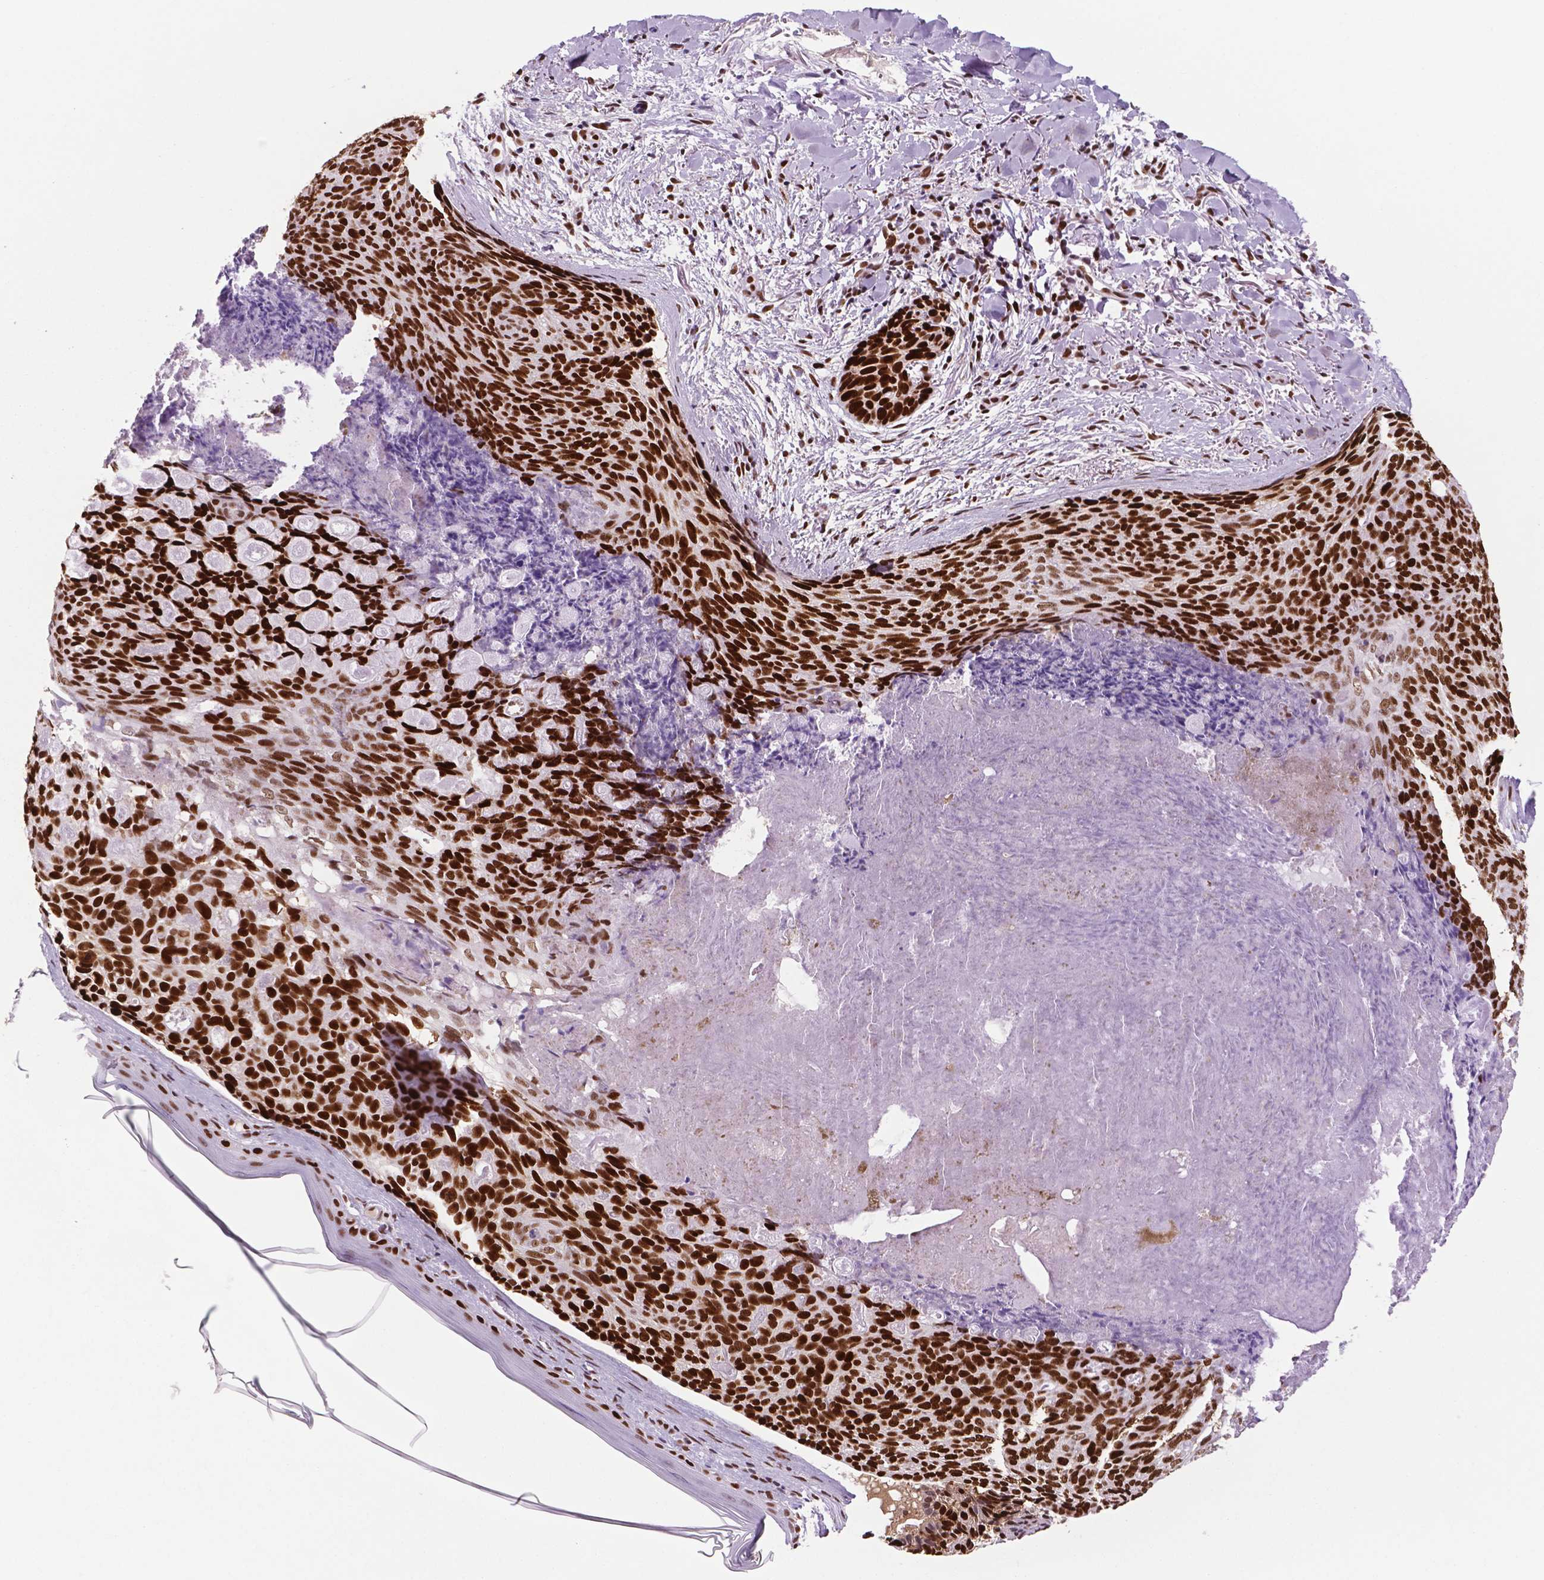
{"staining": {"intensity": "strong", "quantity": ">75%", "location": "nuclear"}, "tissue": "skin cancer", "cell_type": "Tumor cells", "image_type": "cancer", "snomed": [{"axis": "morphology", "description": "Basal cell carcinoma"}, {"axis": "topography", "description": "Skin"}], "caption": "Immunohistochemical staining of skin cancer (basal cell carcinoma) displays strong nuclear protein expression in about >75% of tumor cells. The staining is performed using DAB (3,3'-diaminobenzidine) brown chromogen to label protein expression. The nuclei are counter-stained blue using hematoxylin.", "gene": "MSH6", "patient": {"sex": "female", "age": 82}}